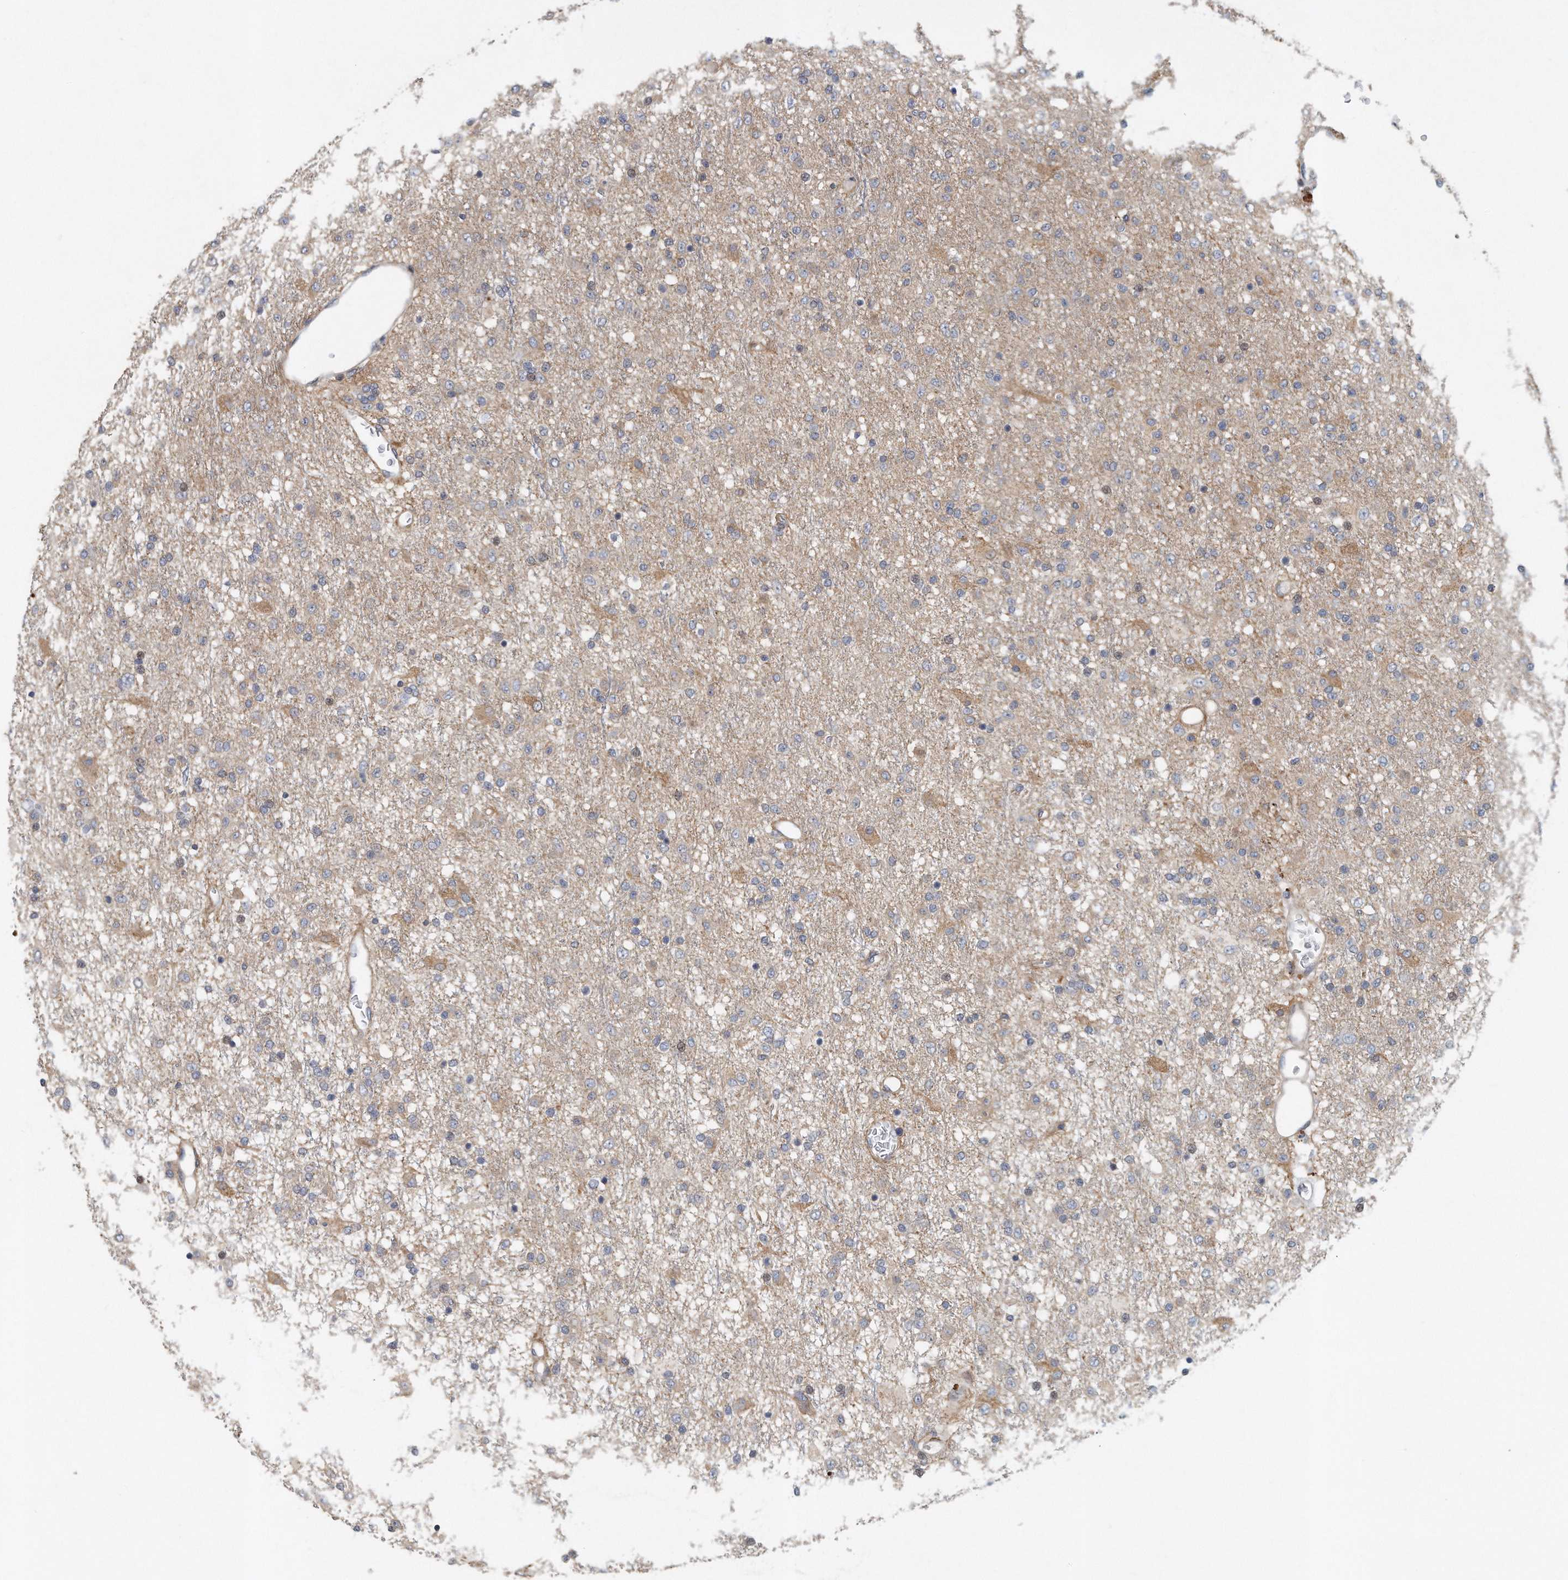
{"staining": {"intensity": "weak", "quantity": ">75%", "location": "cytoplasmic/membranous"}, "tissue": "glioma", "cell_type": "Tumor cells", "image_type": "cancer", "snomed": [{"axis": "morphology", "description": "Glioma, malignant, Low grade"}, {"axis": "topography", "description": "Brain"}], "caption": "Immunohistochemical staining of malignant glioma (low-grade) demonstrates weak cytoplasmic/membranous protein staining in approximately >75% of tumor cells. Nuclei are stained in blue.", "gene": "PCDH8", "patient": {"sex": "male", "age": 65}}